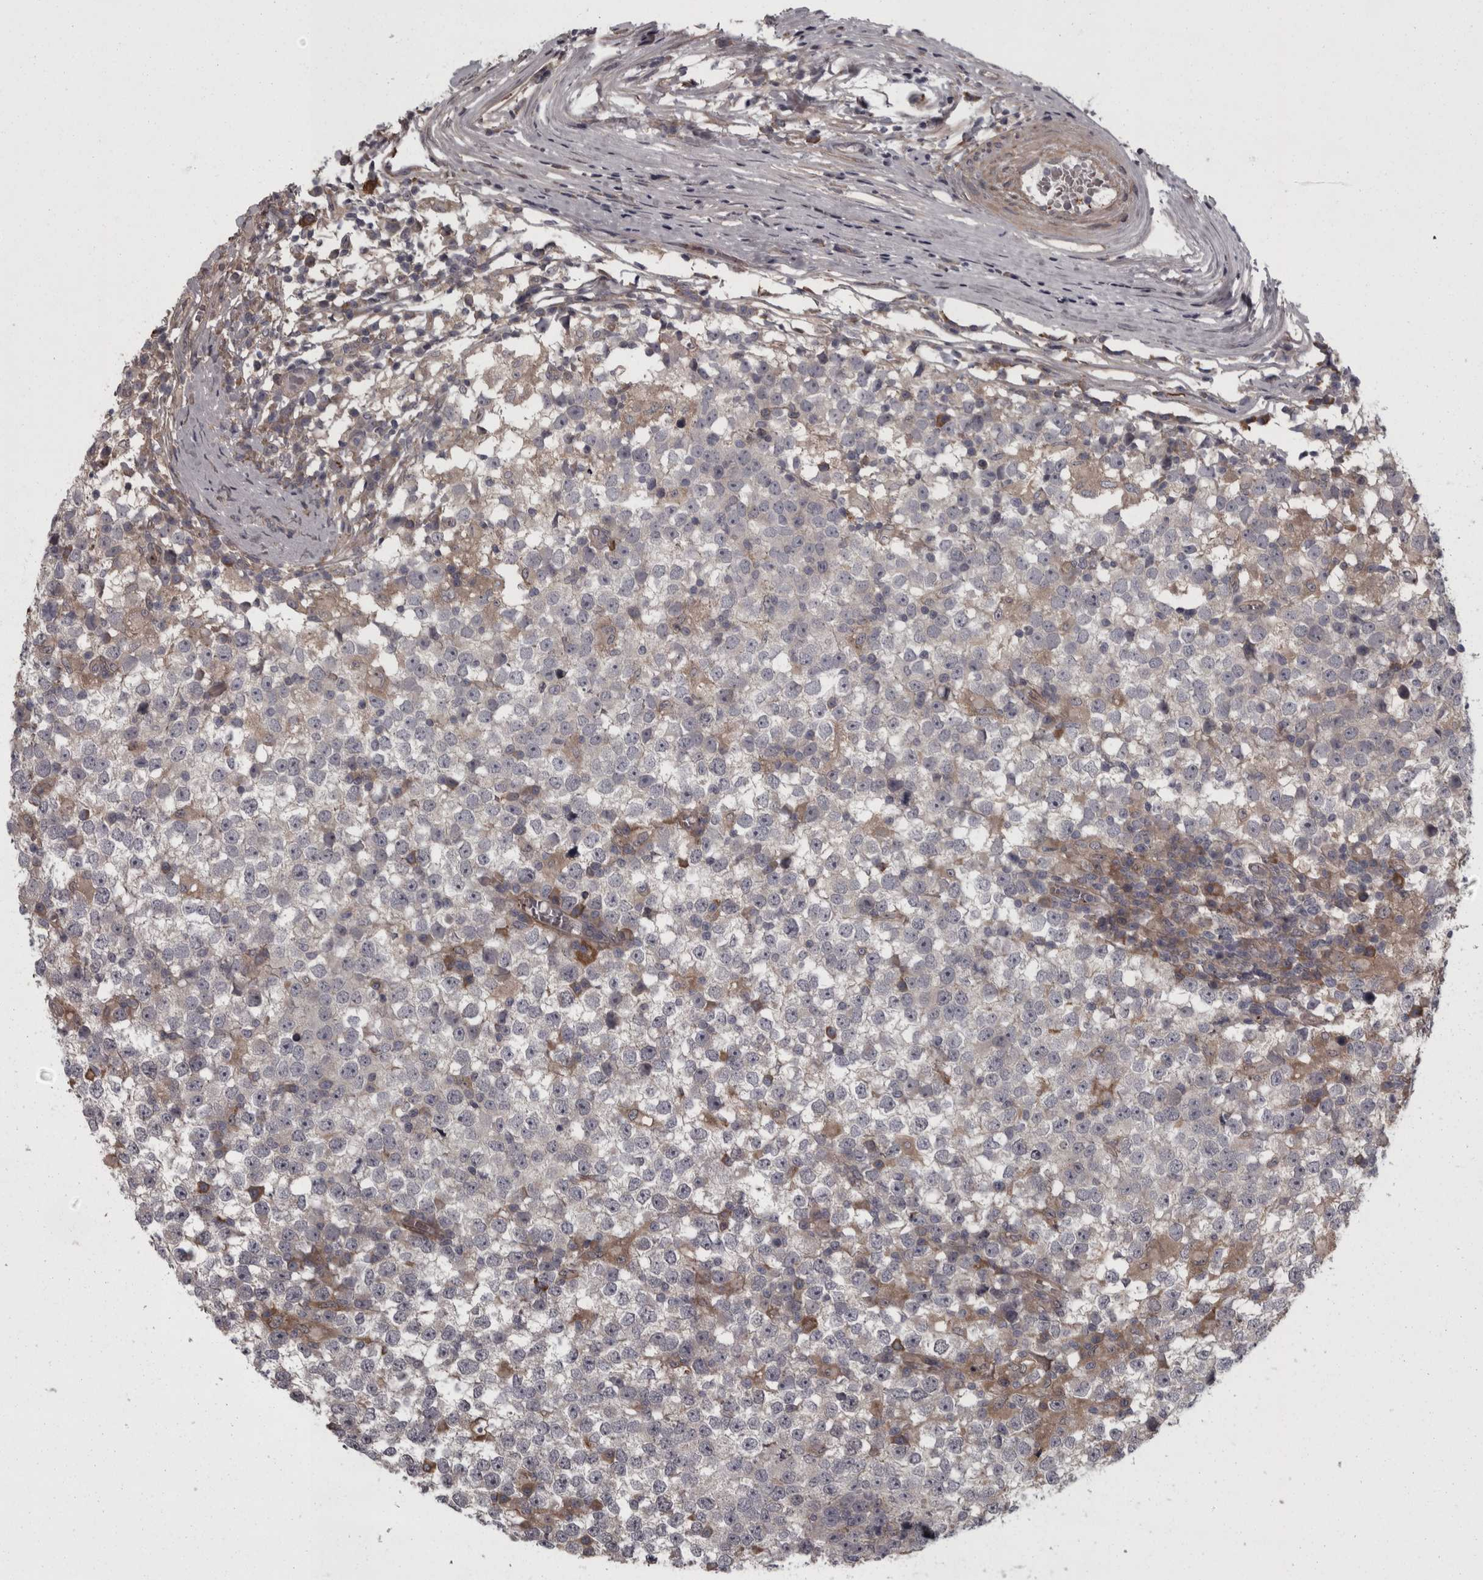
{"staining": {"intensity": "negative", "quantity": "none", "location": "none"}, "tissue": "testis cancer", "cell_type": "Tumor cells", "image_type": "cancer", "snomed": [{"axis": "morphology", "description": "Seminoma, NOS"}, {"axis": "topography", "description": "Testis"}], "caption": "Immunohistochemistry of human testis seminoma shows no staining in tumor cells. The staining is performed using DAB (3,3'-diaminobenzidine) brown chromogen with nuclei counter-stained in using hematoxylin.", "gene": "RSU1", "patient": {"sex": "male", "age": 65}}